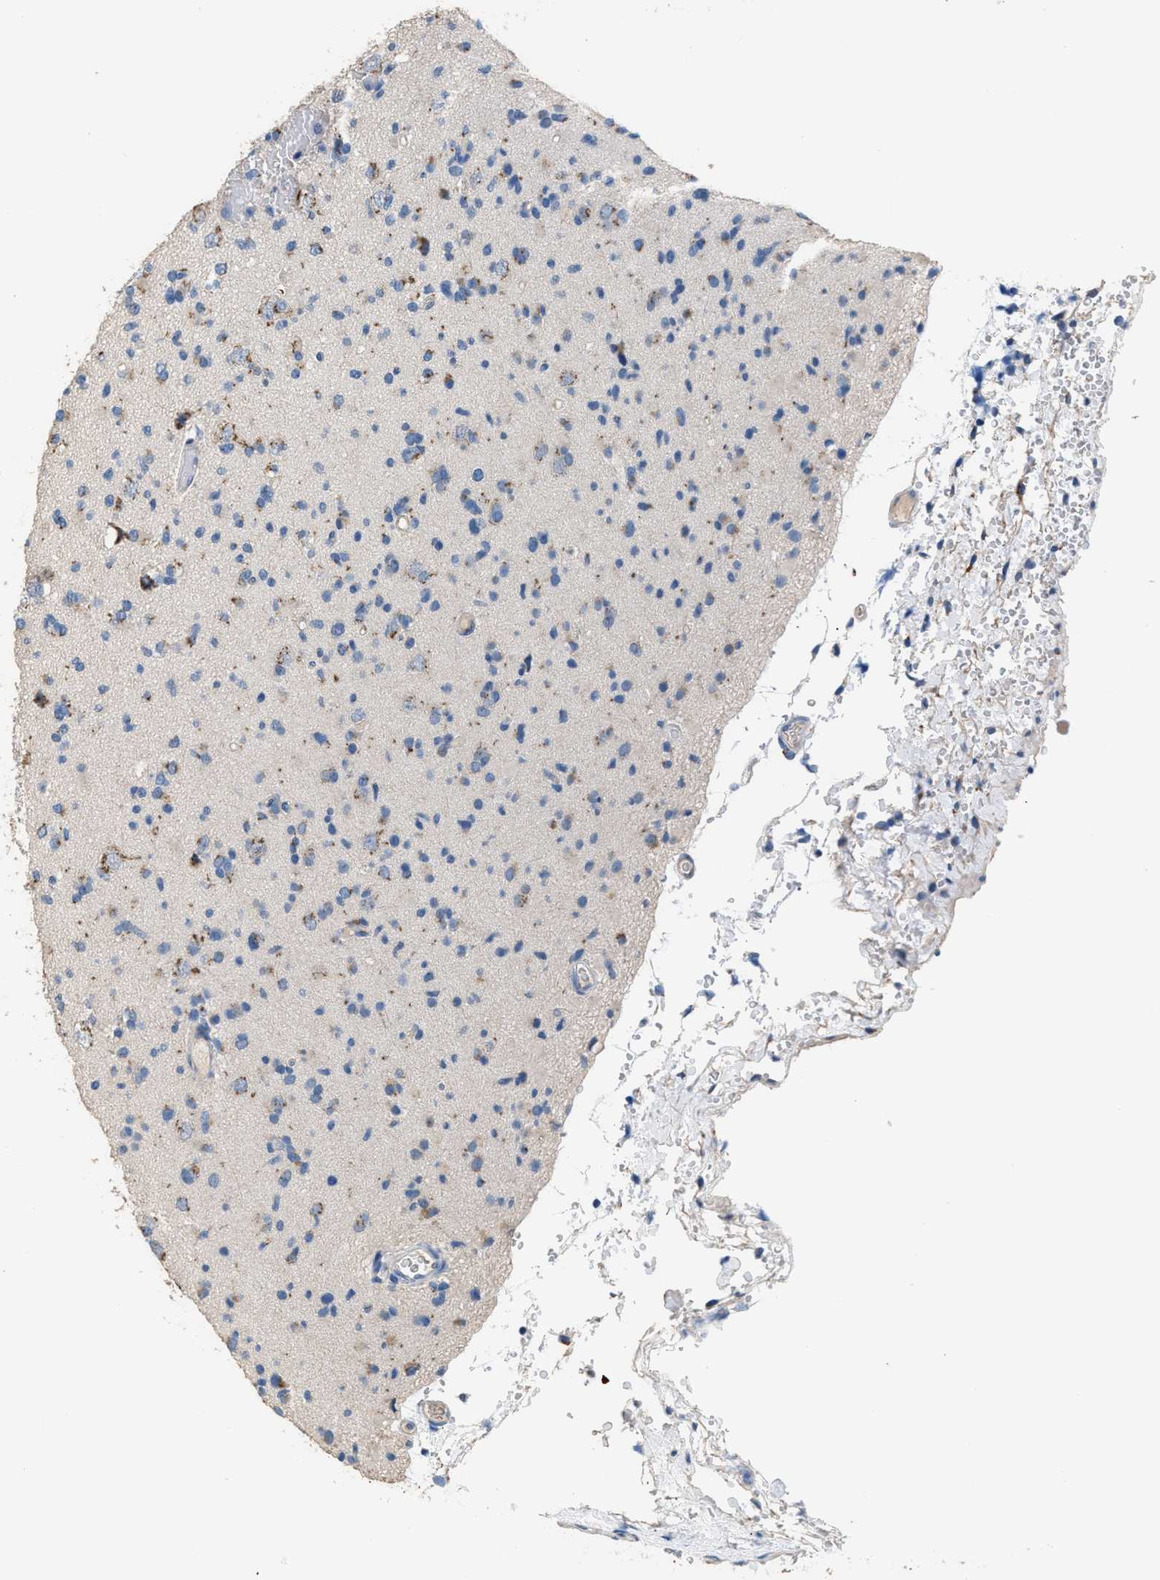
{"staining": {"intensity": "weak", "quantity": "<25%", "location": "cytoplasmic/membranous"}, "tissue": "glioma", "cell_type": "Tumor cells", "image_type": "cancer", "snomed": [{"axis": "morphology", "description": "Glioma, malignant, Low grade"}, {"axis": "topography", "description": "Brain"}], "caption": "Tumor cells are negative for protein expression in human glioma.", "gene": "GOLM1", "patient": {"sex": "female", "age": 22}}